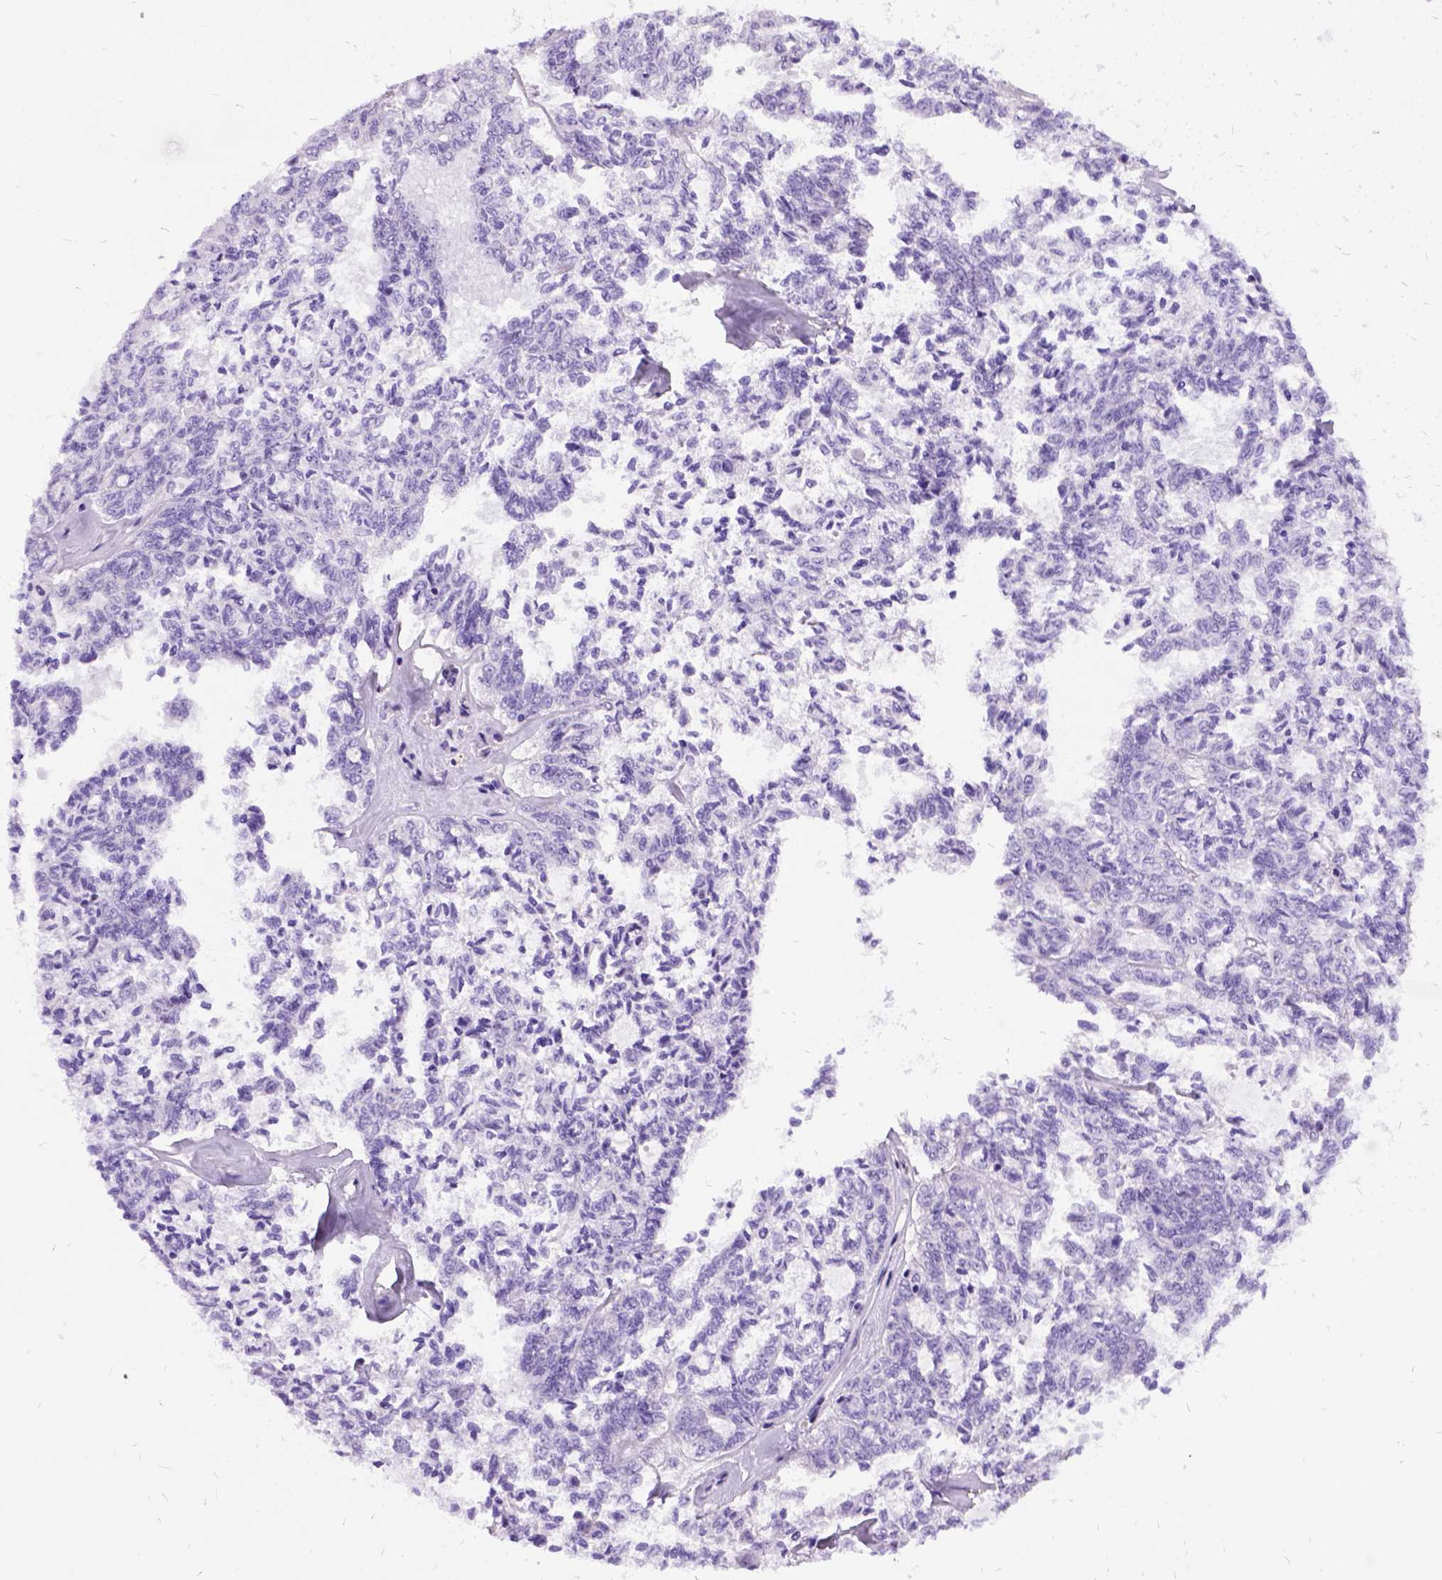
{"staining": {"intensity": "negative", "quantity": "none", "location": "none"}, "tissue": "ovarian cancer", "cell_type": "Tumor cells", "image_type": "cancer", "snomed": [{"axis": "morphology", "description": "Cystadenocarcinoma, serous, NOS"}, {"axis": "topography", "description": "Ovary"}], "caption": "This is an immunohistochemistry image of human ovarian cancer (serous cystadenocarcinoma). There is no expression in tumor cells.", "gene": "PRG2", "patient": {"sex": "female", "age": 71}}